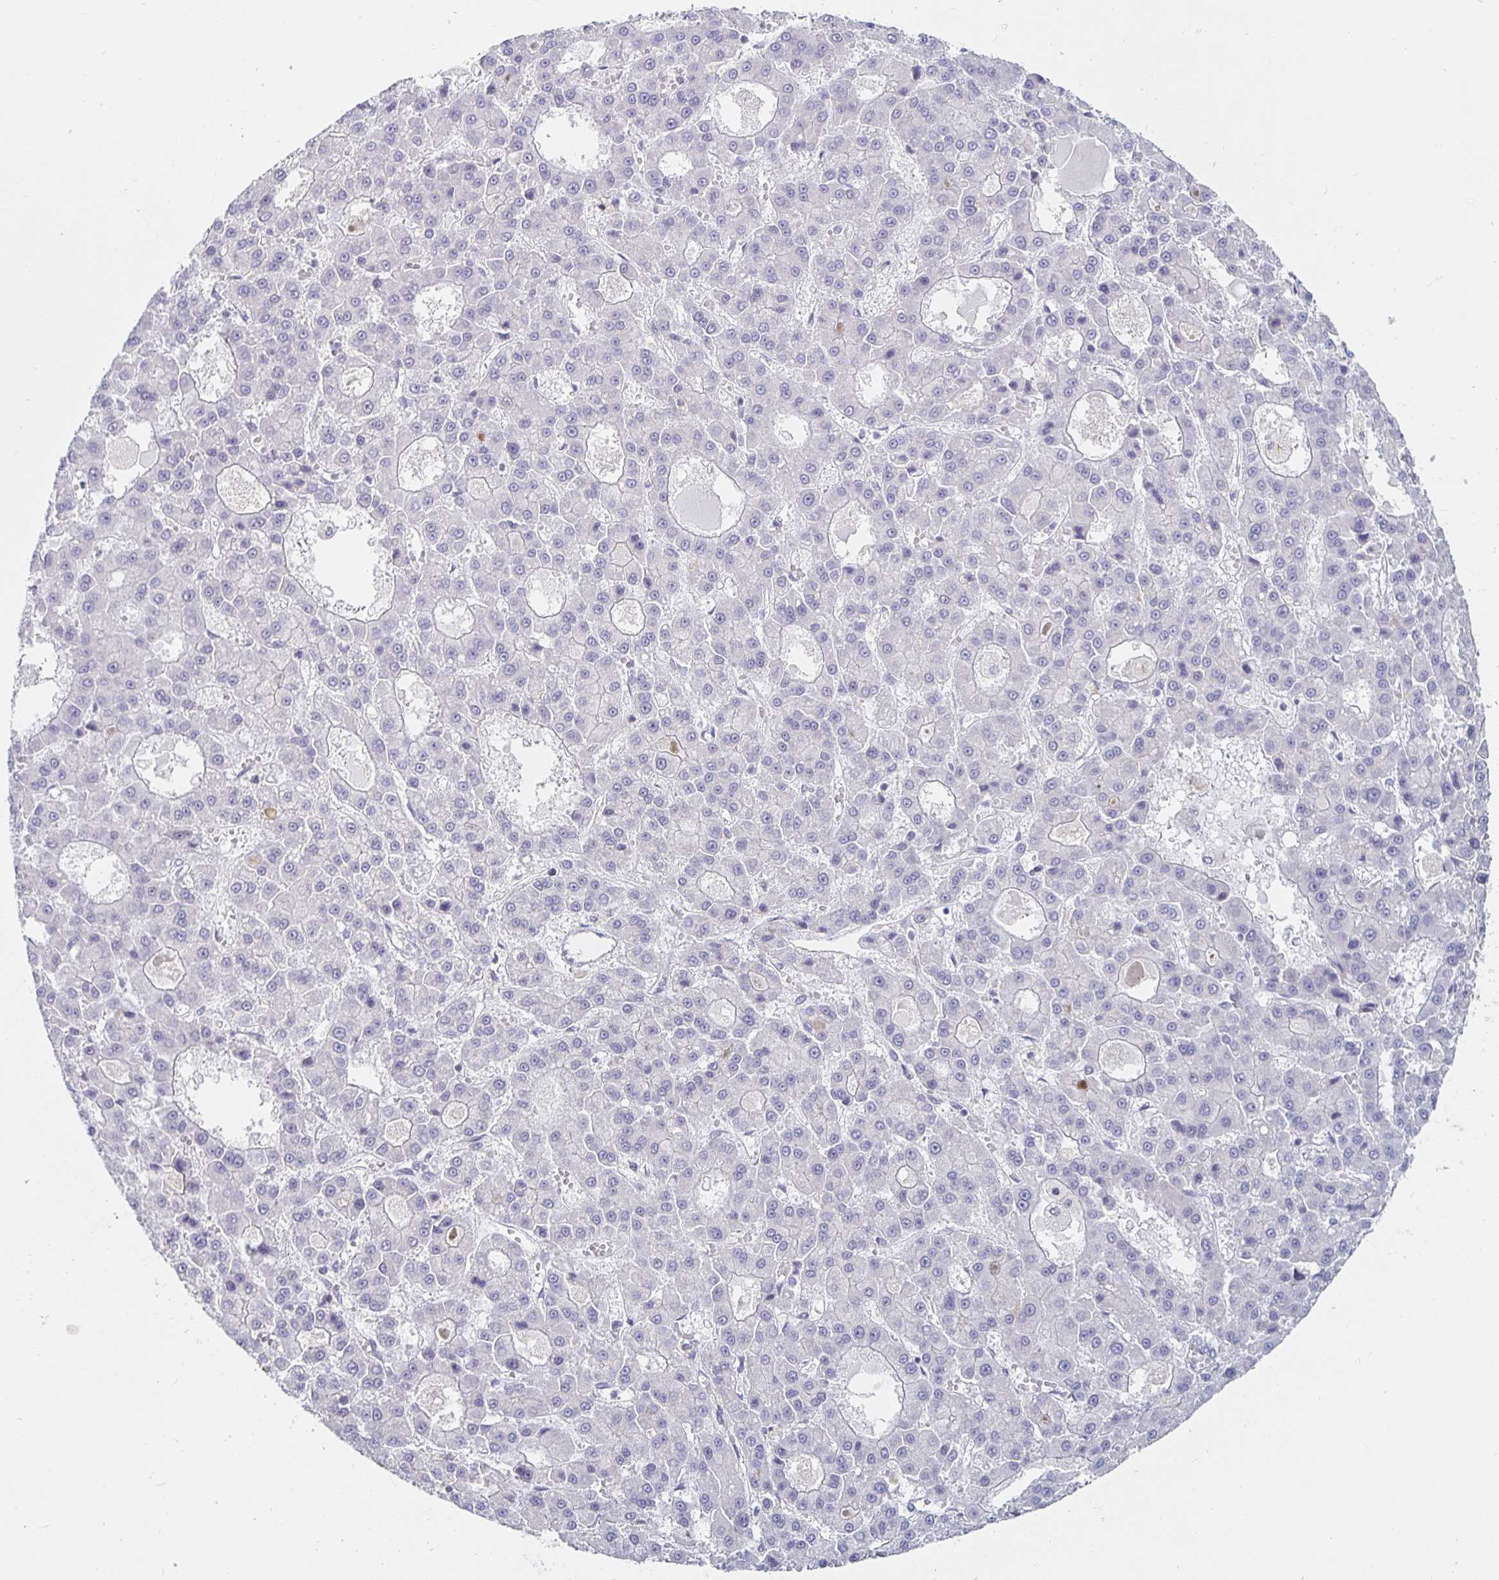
{"staining": {"intensity": "negative", "quantity": "none", "location": "none"}, "tissue": "liver cancer", "cell_type": "Tumor cells", "image_type": "cancer", "snomed": [{"axis": "morphology", "description": "Carcinoma, Hepatocellular, NOS"}, {"axis": "topography", "description": "Liver"}], "caption": "DAB (3,3'-diaminobenzidine) immunohistochemical staining of human liver hepatocellular carcinoma shows no significant positivity in tumor cells.", "gene": "S100G", "patient": {"sex": "male", "age": 70}}